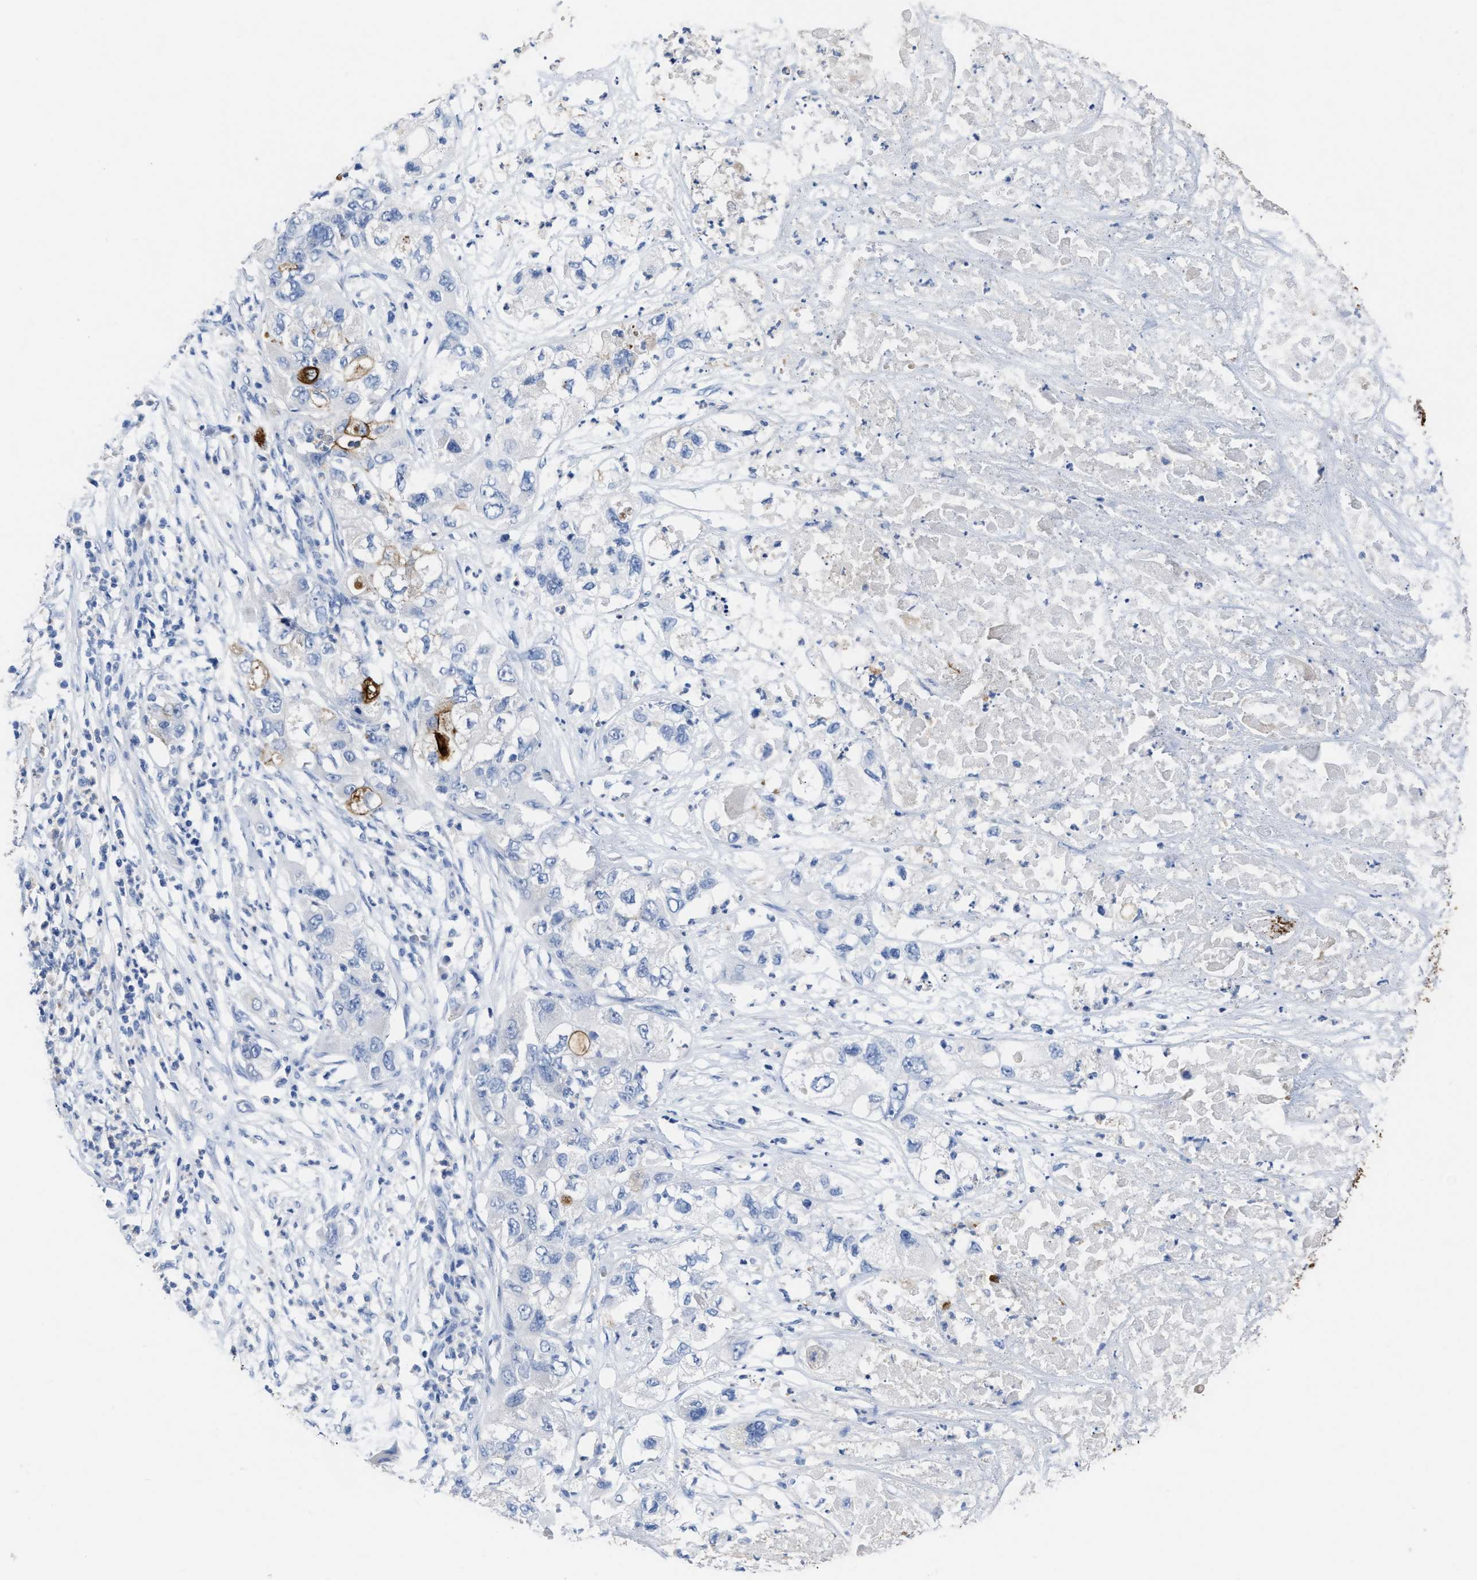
{"staining": {"intensity": "moderate", "quantity": "<25%", "location": "cytoplasmic/membranous"}, "tissue": "pancreatic cancer", "cell_type": "Tumor cells", "image_type": "cancer", "snomed": [{"axis": "morphology", "description": "Adenocarcinoma, NOS"}, {"axis": "topography", "description": "Pancreas"}], "caption": "About <25% of tumor cells in pancreatic cancer show moderate cytoplasmic/membranous protein expression as visualized by brown immunohistochemical staining.", "gene": "CEACAM5", "patient": {"sex": "female", "age": 78}}